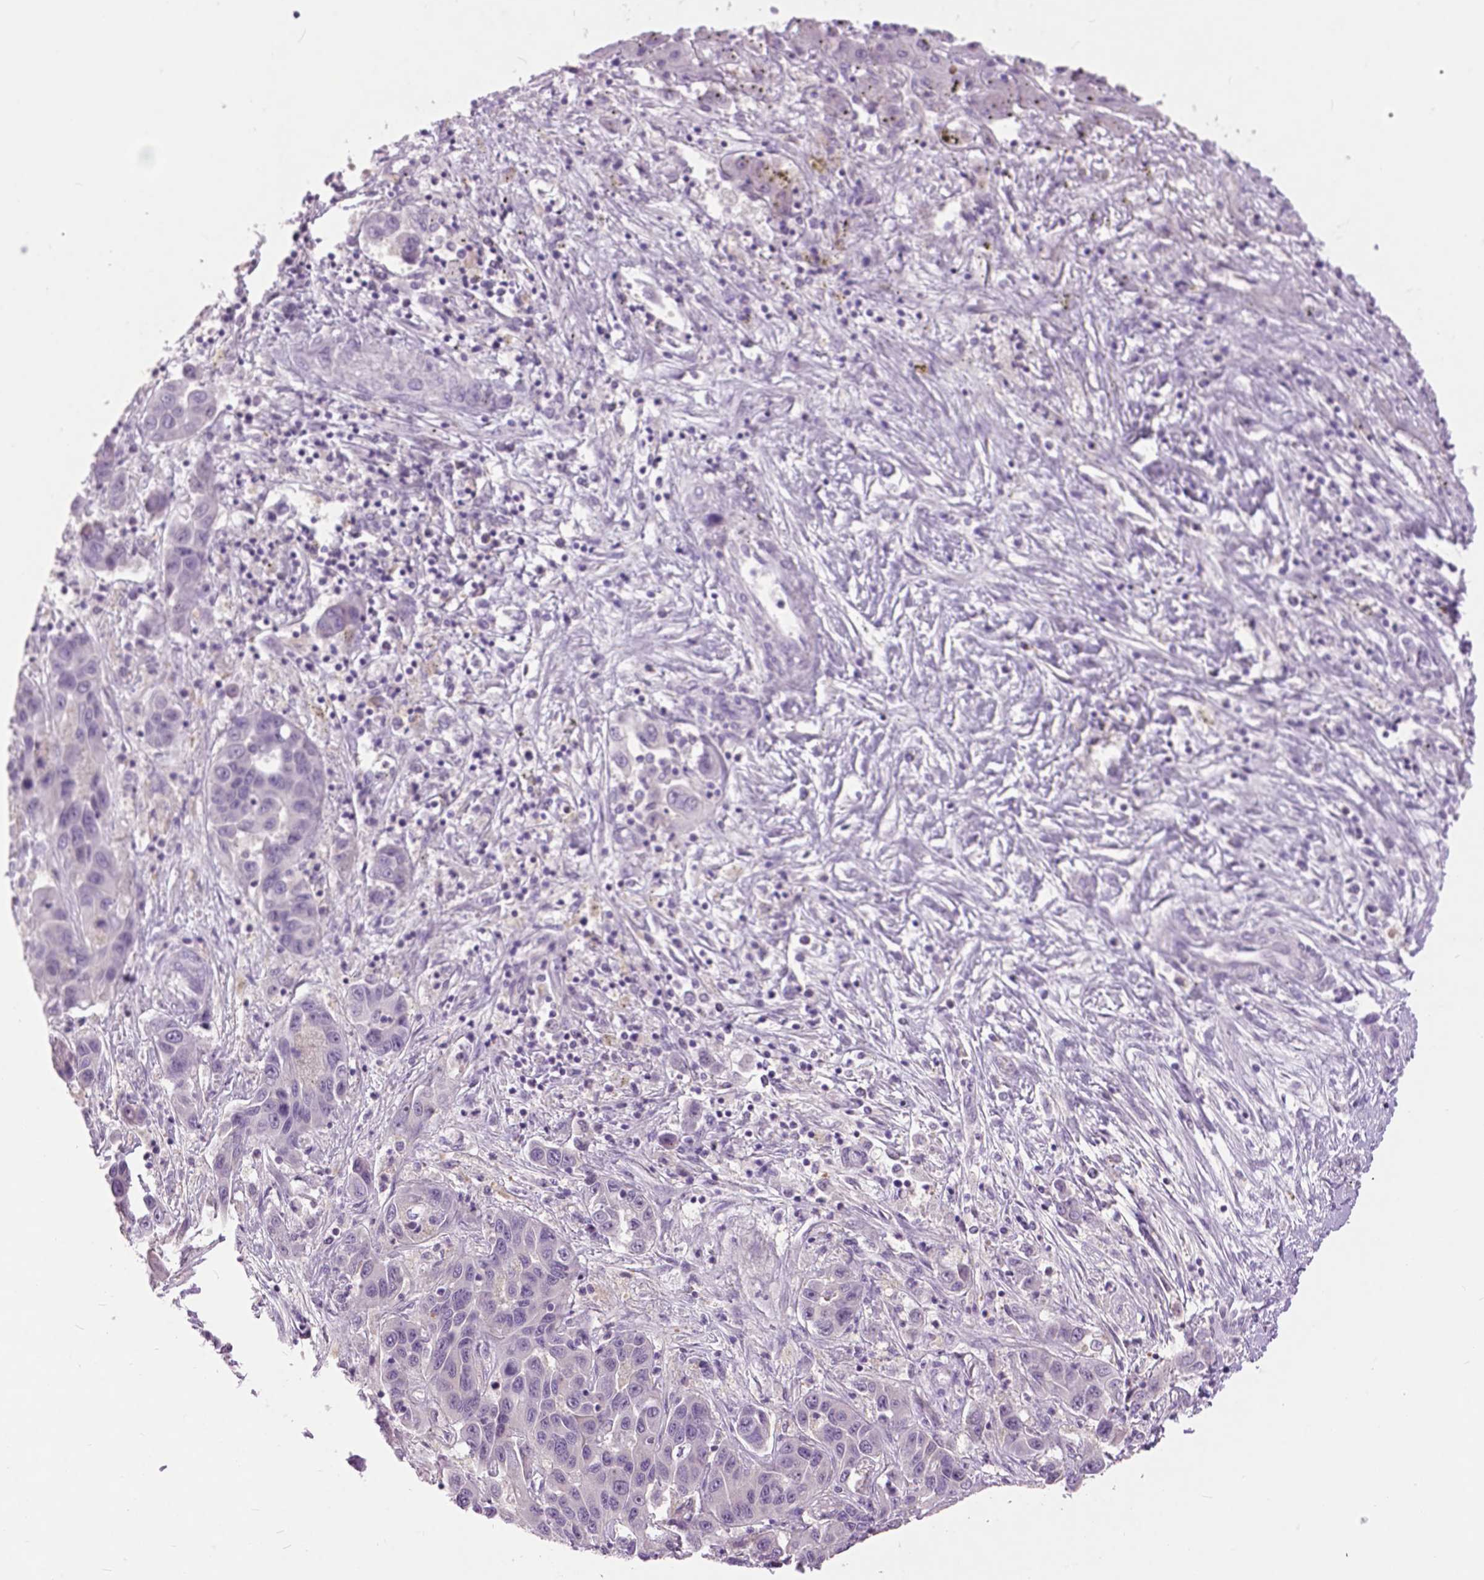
{"staining": {"intensity": "negative", "quantity": "none", "location": "none"}, "tissue": "liver cancer", "cell_type": "Tumor cells", "image_type": "cancer", "snomed": [{"axis": "morphology", "description": "Cholangiocarcinoma"}, {"axis": "topography", "description": "Liver"}], "caption": "The histopathology image reveals no staining of tumor cells in liver cancer (cholangiocarcinoma).", "gene": "TP53TG5", "patient": {"sex": "female", "age": 52}}